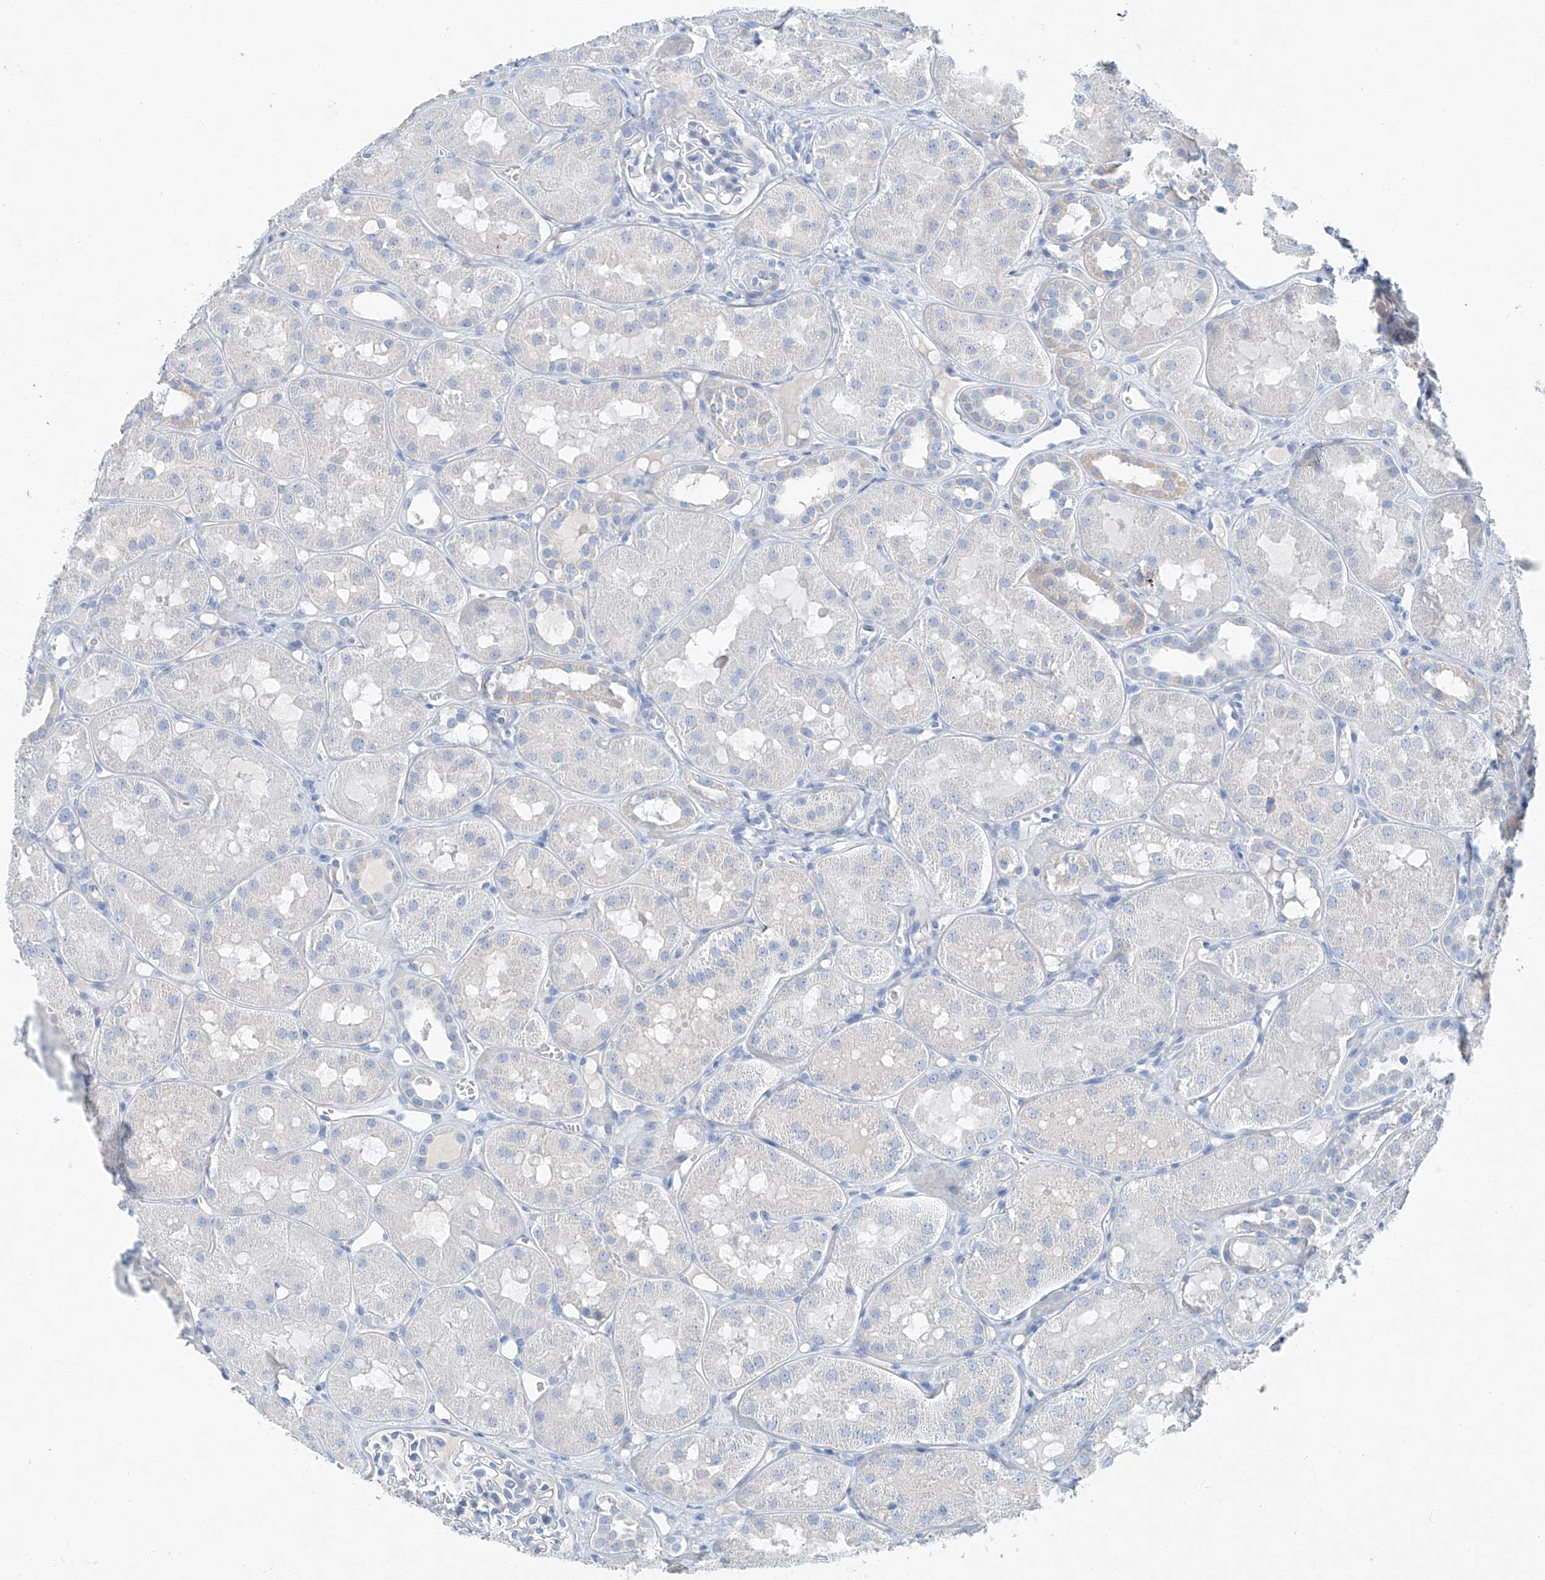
{"staining": {"intensity": "negative", "quantity": "none", "location": "none"}, "tissue": "kidney", "cell_type": "Cells in glomeruli", "image_type": "normal", "snomed": [{"axis": "morphology", "description": "Normal tissue, NOS"}, {"axis": "topography", "description": "Kidney"}], "caption": "Immunohistochemical staining of benign human kidney reveals no significant expression in cells in glomeruli. (DAB IHC visualized using brightfield microscopy, high magnification).", "gene": "C1orf87", "patient": {"sex": "male", "age": 16}}